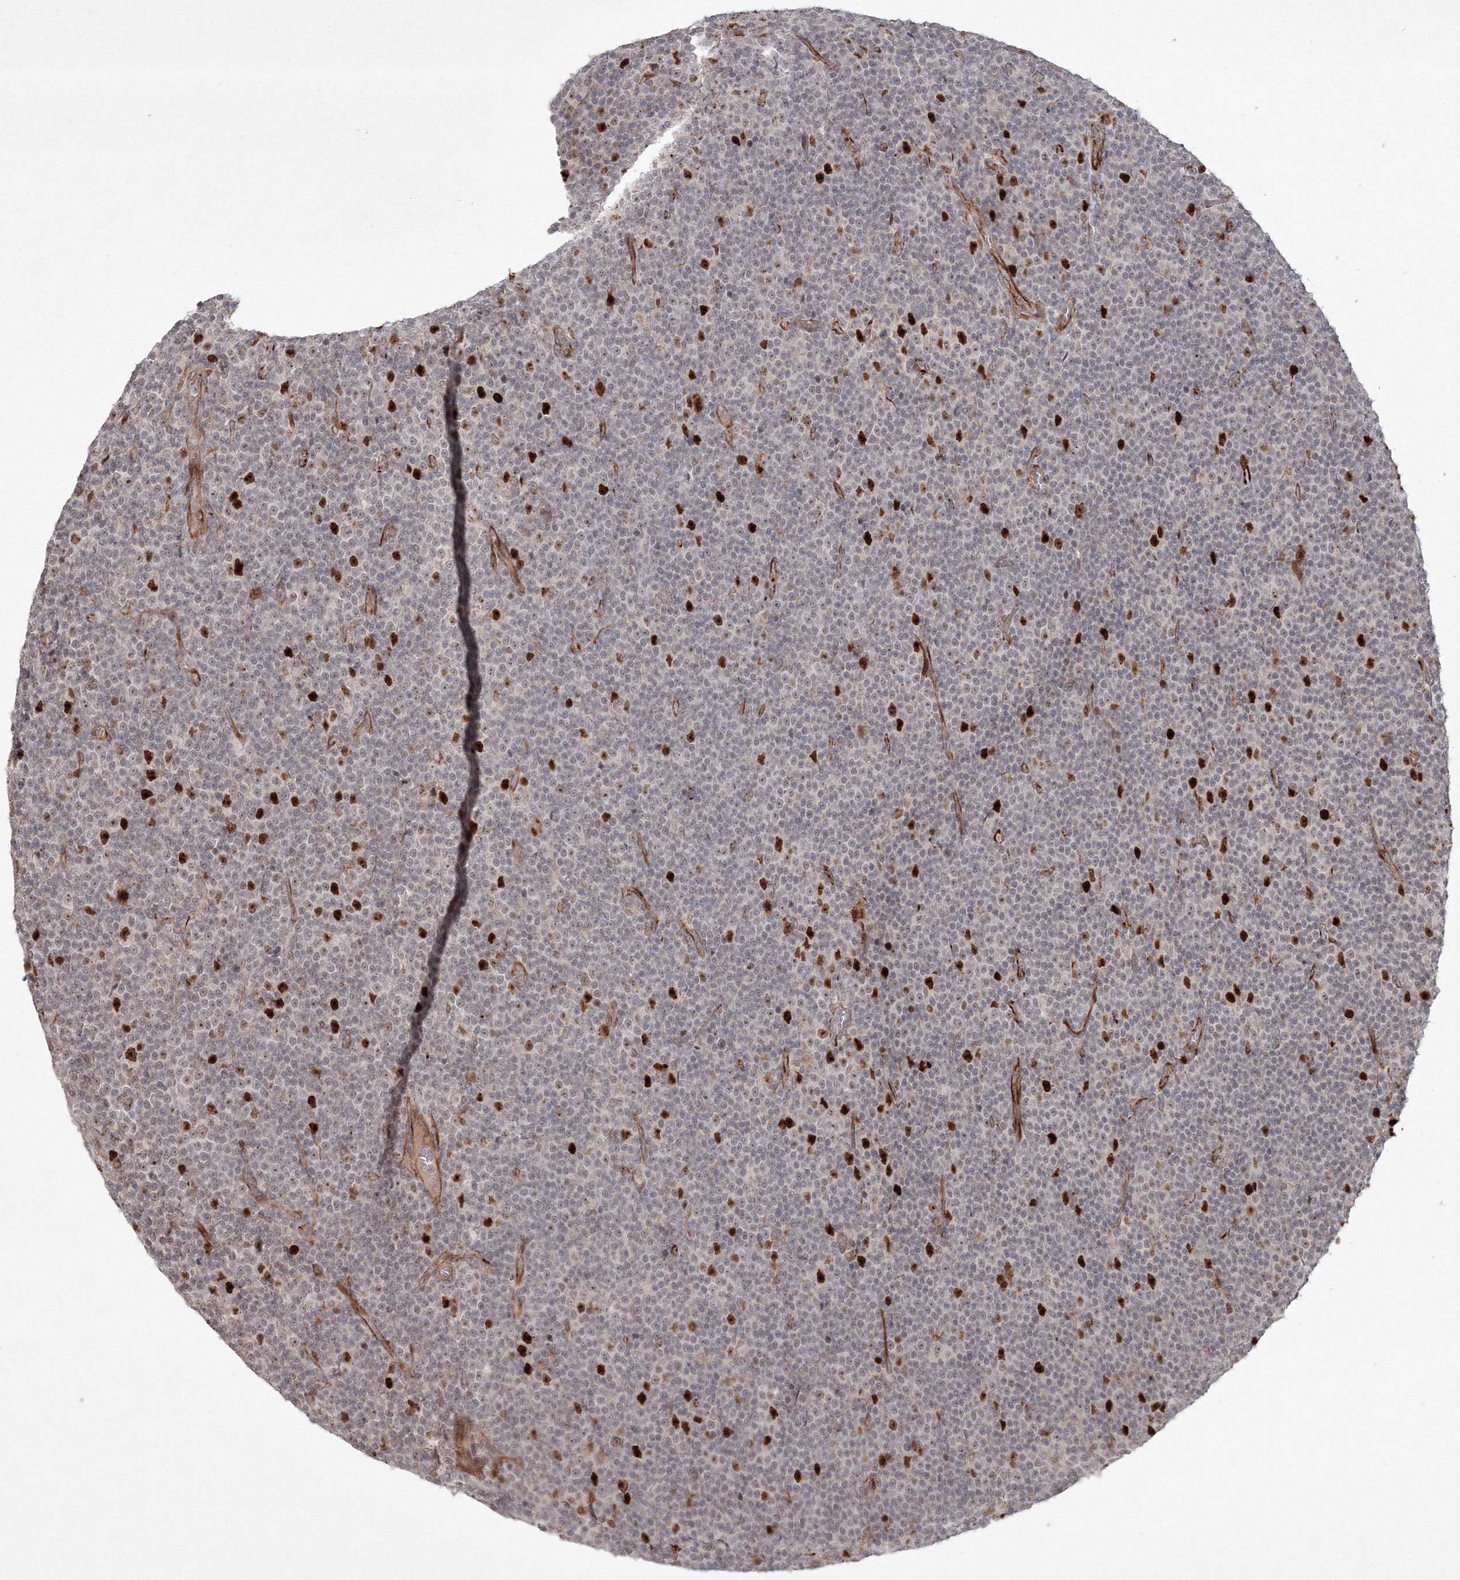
{"staining": {"intensity": "strong", "quantity": "<25%", "location": "nuclear"}, "tissue": "lymphoma", "cell_type": "Tumor cells", "image_type": "cancer", "snomed": [{"axis": "morphology", "description": "Malignant lymphoma, non-Hodgkin's type, Low grade"}, {"axis": "topography", "description": "Lymph node"}], "caption": "IHC of low-grade malignant lymphoma, non-Hodgkin's type displays medium levels of strong nuclear expression in approximately <25% of tumor cells.", "gene": "KIF20A", "patient": {"sex": "female", "age": 67}}